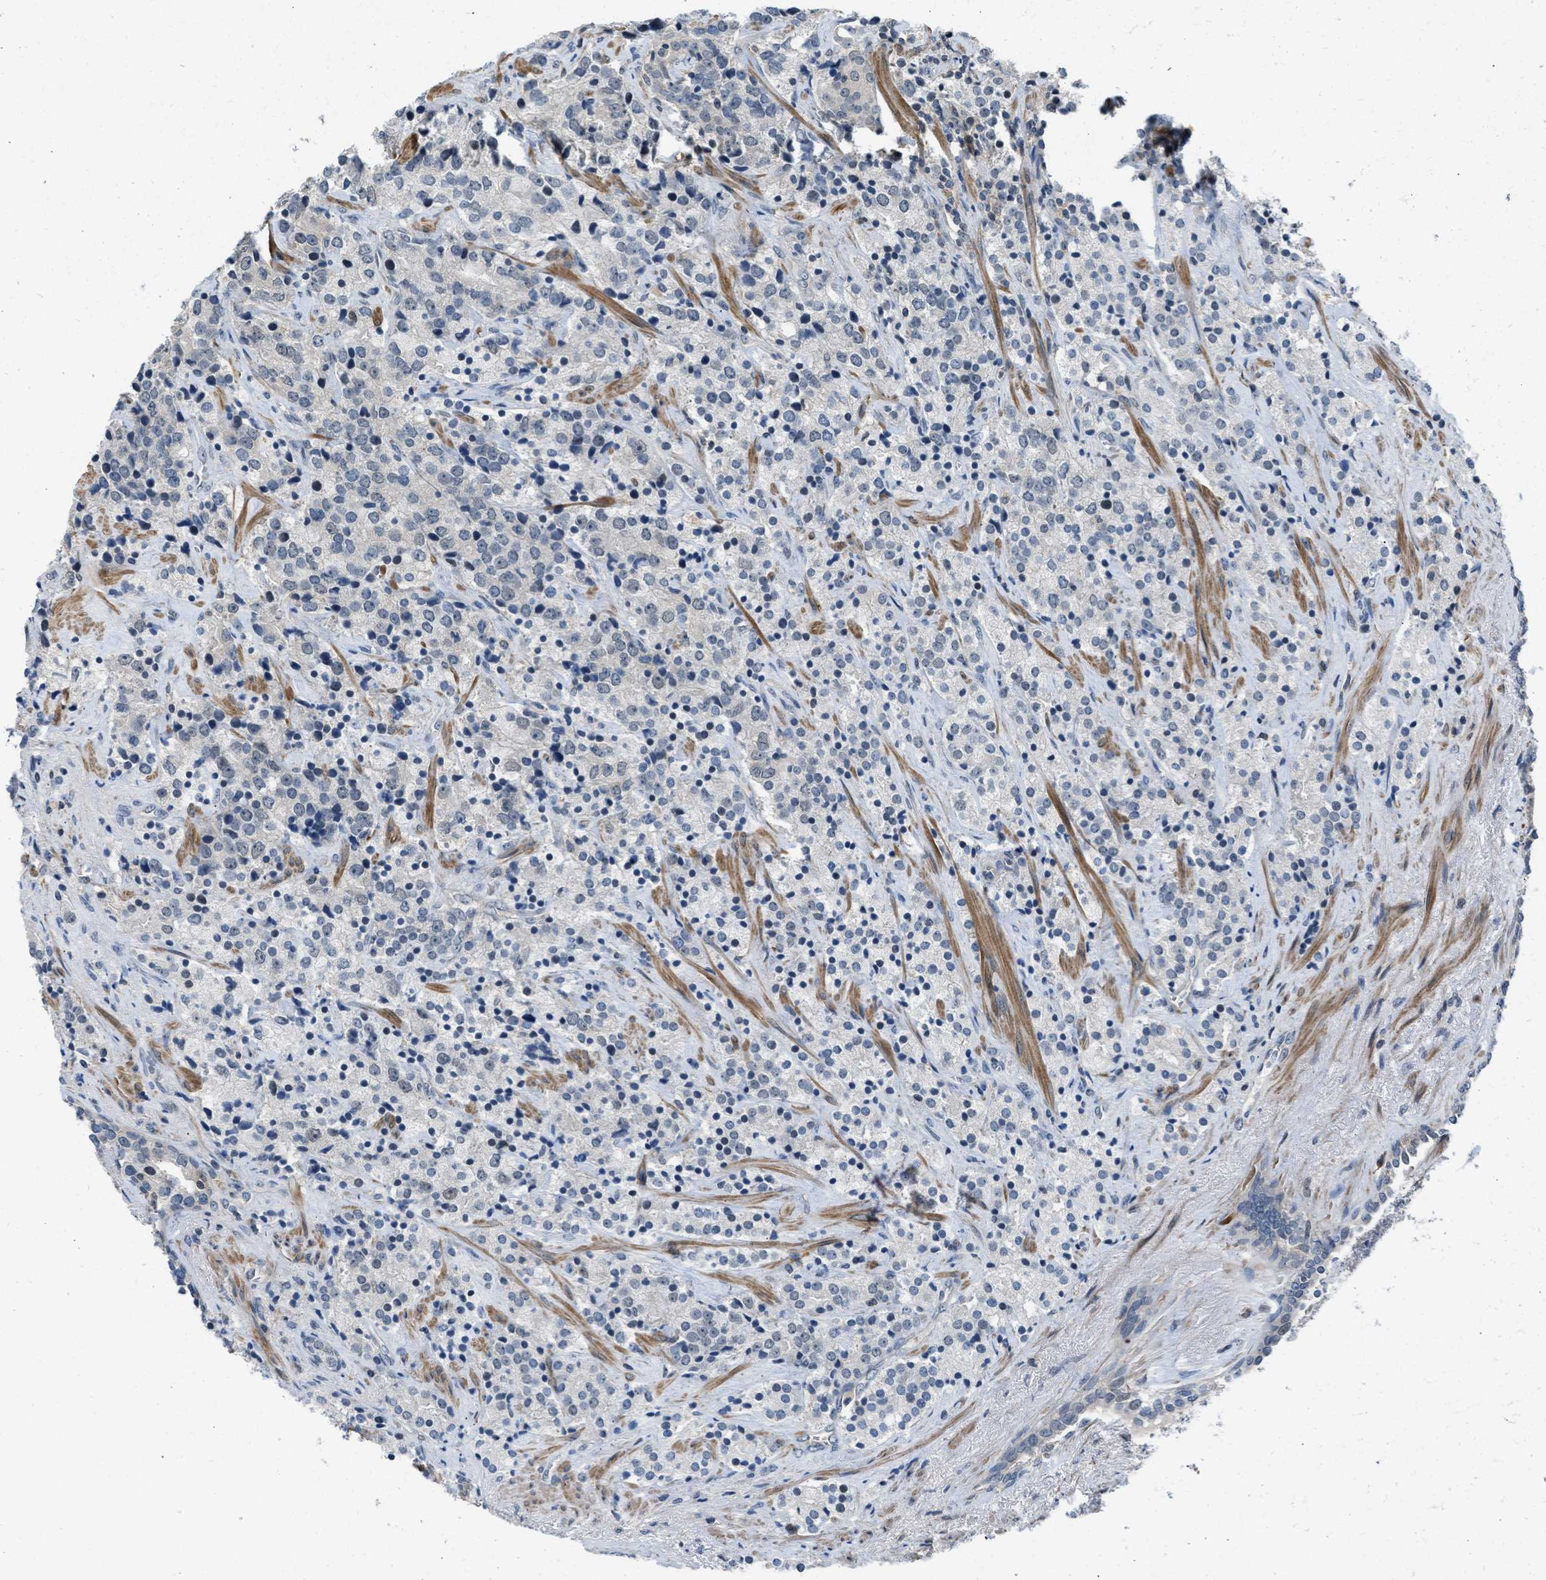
{"staining": {"intensity": "negative", "quantity": "none", "location": "none"}, "tissue": "prostate cancer", "cell_type": "Tumor cells", "image_type": "cancer", "snomed": [{"axis": "morphology", "description": "Adenocarcinoma, High grade"}, {"axis": "topography", "description": "Prostate"}], "caption": "This micrograph is of high-grade adenocarcinoma (prostate) stained with immunohistochemistry to label a protein in brown with the nuclei are counter-stained blue. There is no expression in tumor cells. Brightfield microscopy of IHC stained with DAB (3,3'-diaminobenzidine) (brown) and hematoxylin (blue), captured at high magnification.", "gene": "TTBK2", "patient": {"sex": "male", "age": 71}}